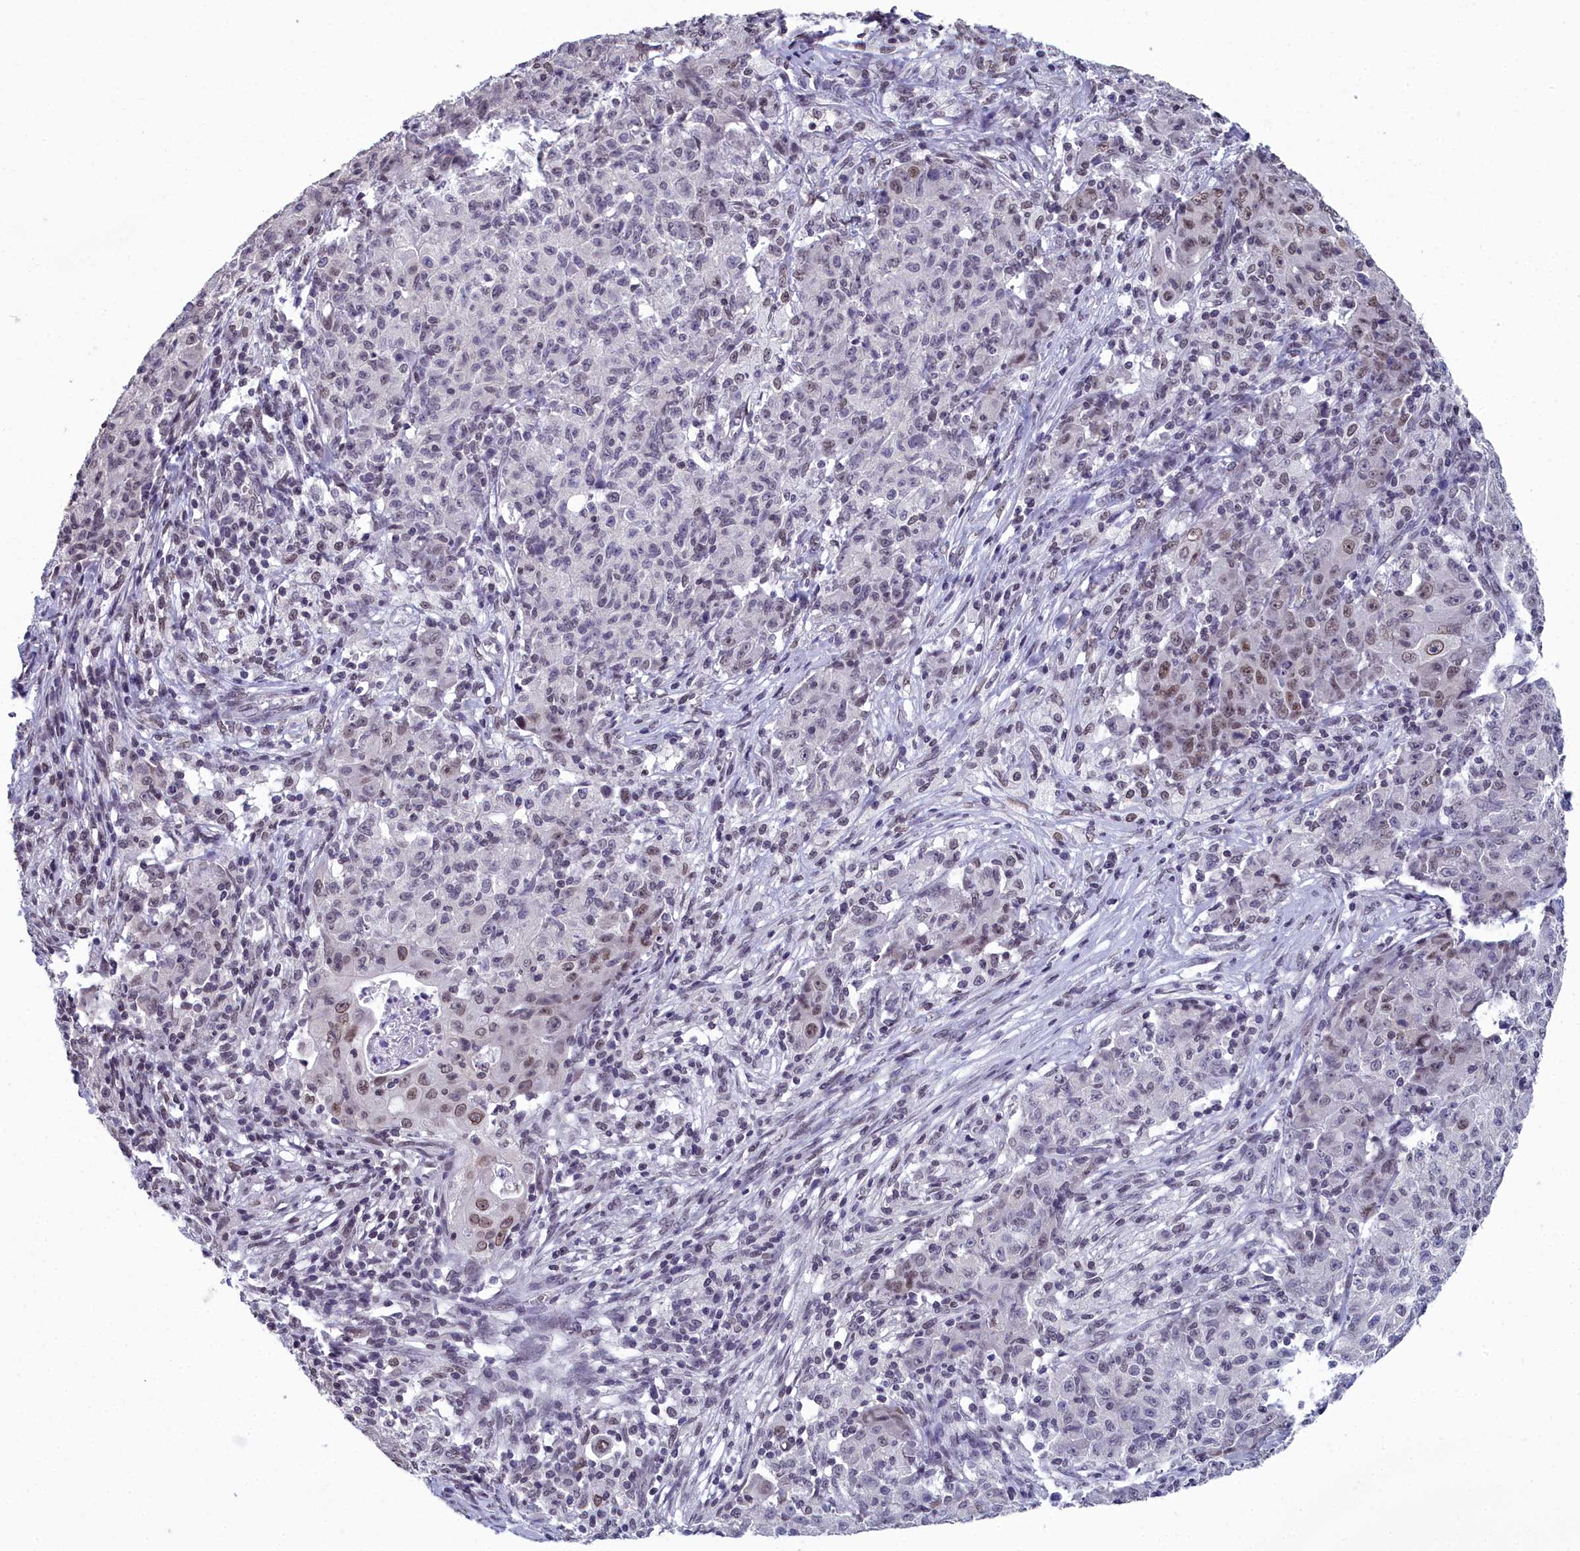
{"staining": {"intensity": "moderate", "quantity": "<25%", "location": "nuclear"}, "tissue": "ovarian cancer", "cell_type": "Tumor cells", "image_type": "cancer", "snomed": [{"axis": "morphology", "description": "Carcinoma, endometroid"}, {"axis": "topography", "description": "Ovary"}], "caption": "Immunohistochemical staining of human ovarian cancer demonstrates low levels of moderate nuclear positivity in approximately <25% of tumor cells.", "gene": "CCDC97", "patient": {"sex": "female", "age": 42}}